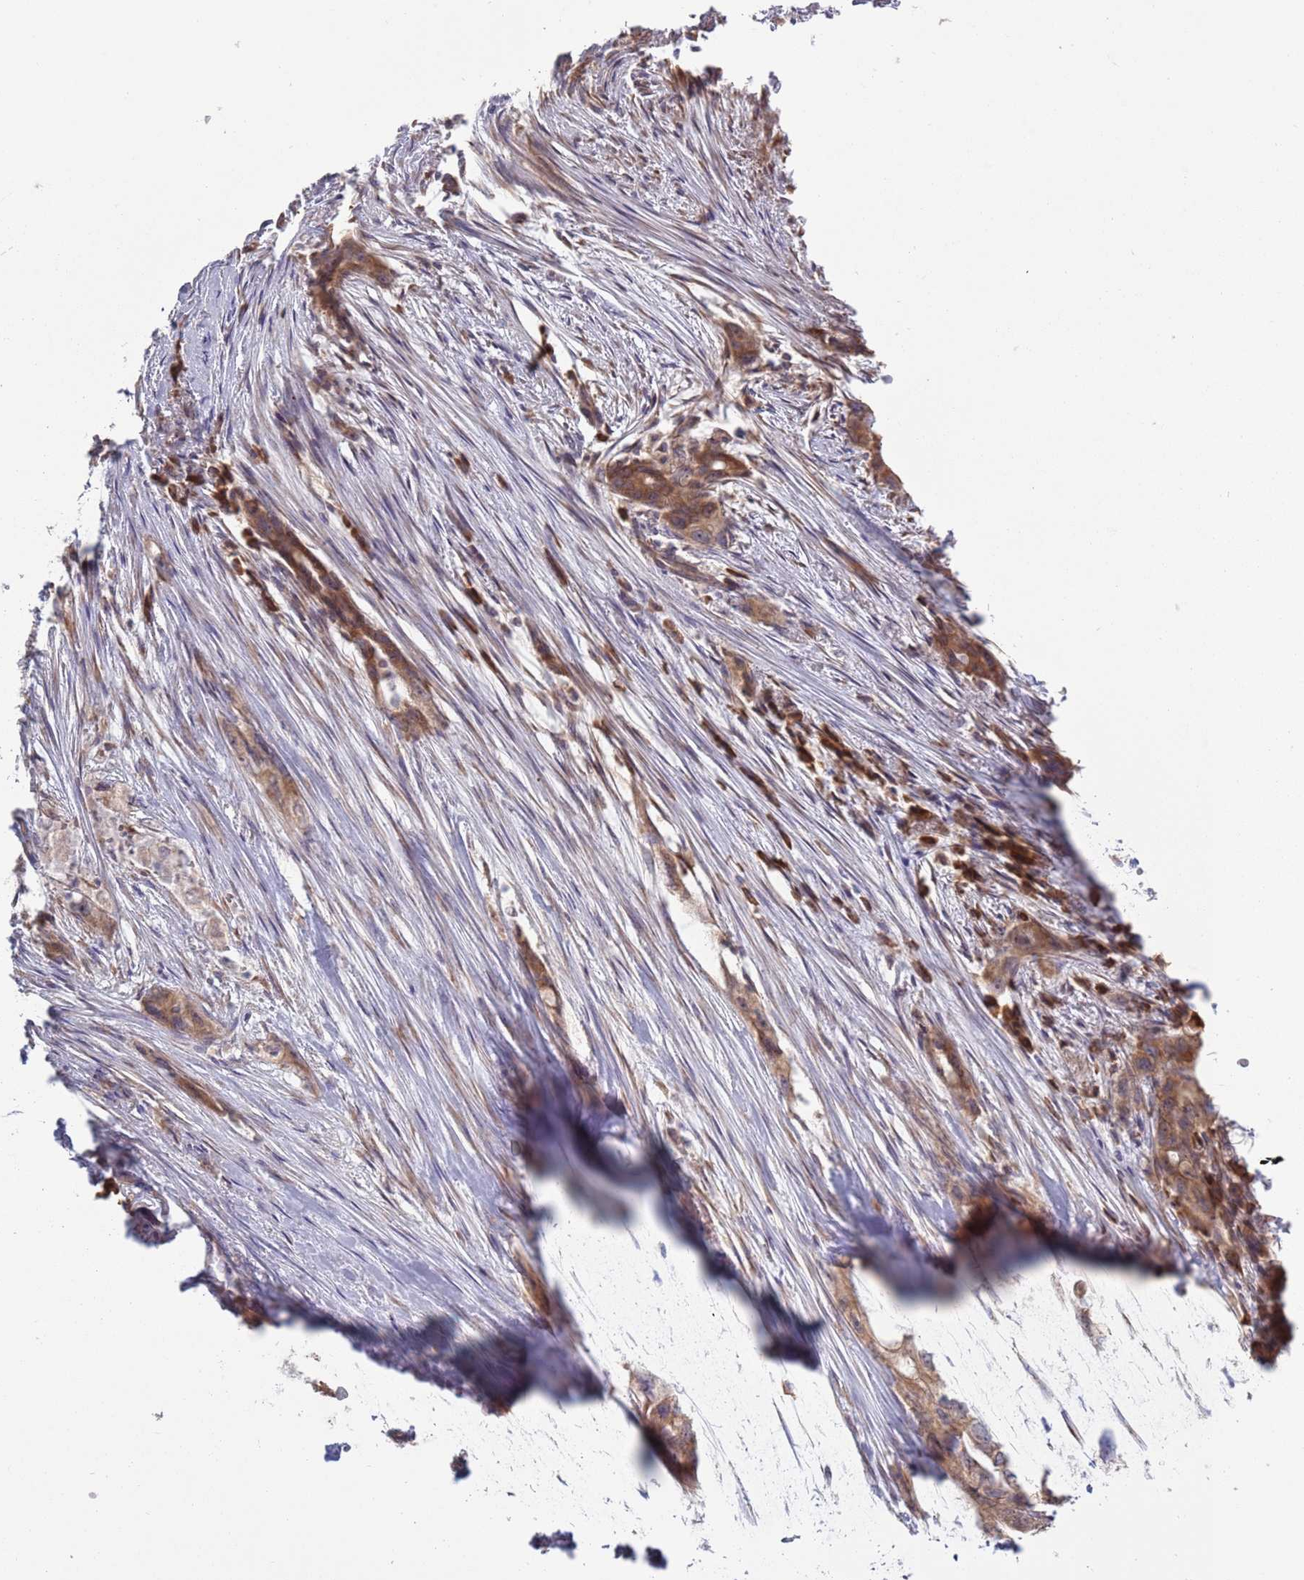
{"staining": {"intensity": "moderate", "quantity": ">75%", "location": "cytoplasmic/membranous"}, "tissue": "pancreatic cancer", "cell_type": "Tumor cells", "image_type": "cancer", "snomed": [{"axis": "morphology", "description": "Adenocarcinoma, NOS"}, {"axis": "topography", "description": "Pancreas"}], "caption": "IHC histopathology image of human adenocarcinoma (pancreatic) stained for a protein (brown), which exhibits medium levels of moderate cytoplasmic/membranous positivity in approximately >75% of tumor cells.", "gene": "RPL17-C18orf32", "patient": {"sex": "female", "age": 73}}